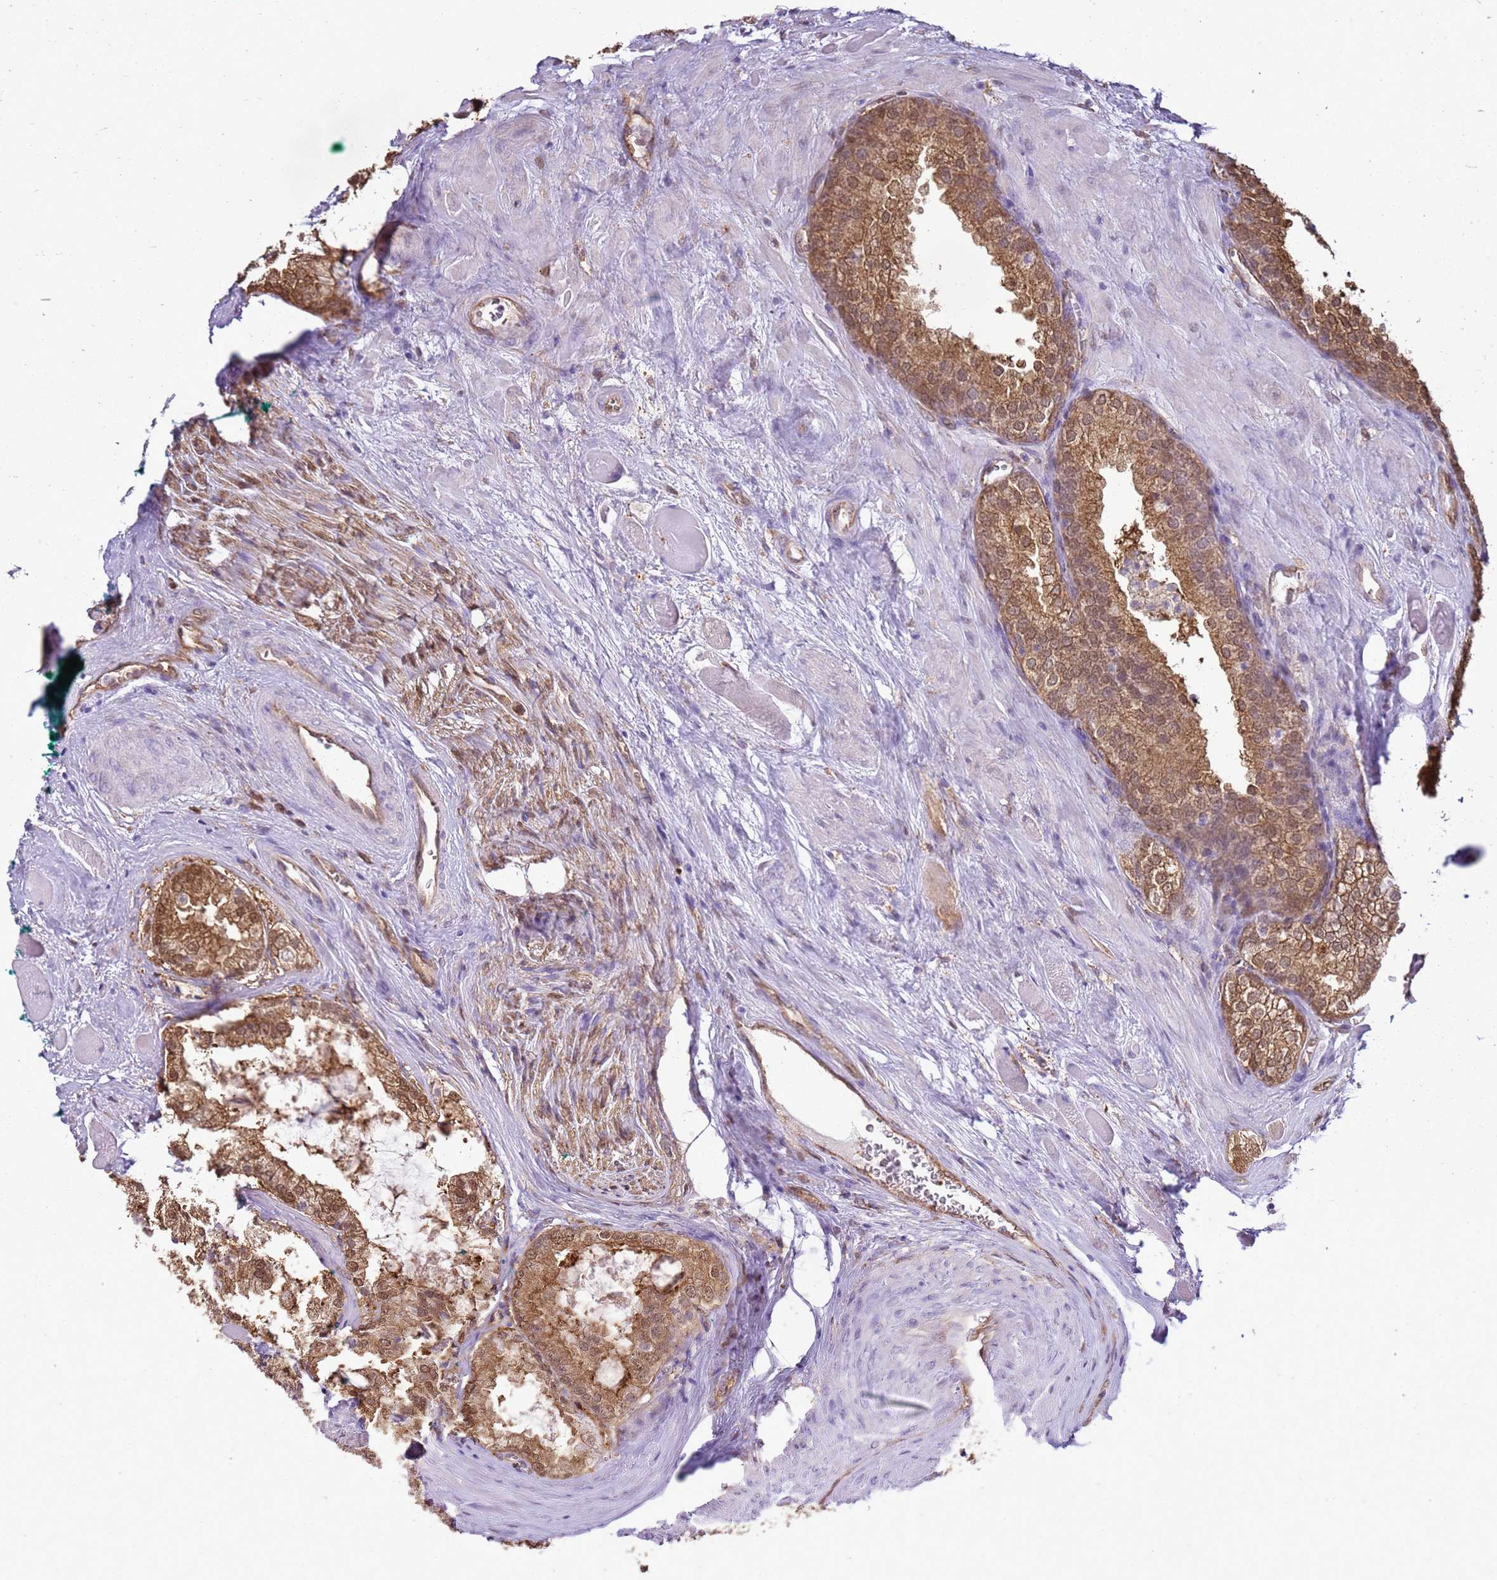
{"staining": {"intensity": "moderate", "quantity": ">75%", "location": "cytoplasmic/membranous,nuclear"}, "tissue": "prostate cancer", "cell_type": "Tumor cells", "image_type": "cancer", "snomed": [{"axis": "morphology", "description": "Adenocarcinoma, Low grade"}, {"axis": "topography", "description": "Prostate"}], "caption": "Immunohistochemical staining of prostate cancer (low-grade adenocarcinoma) shows medium levels of moderate cytoplasmic/membranous and nuclear protein staining in about >75% of tumor cells.", "gene": "YWHAE", "patient": {"sex": "male", "age": 67}}